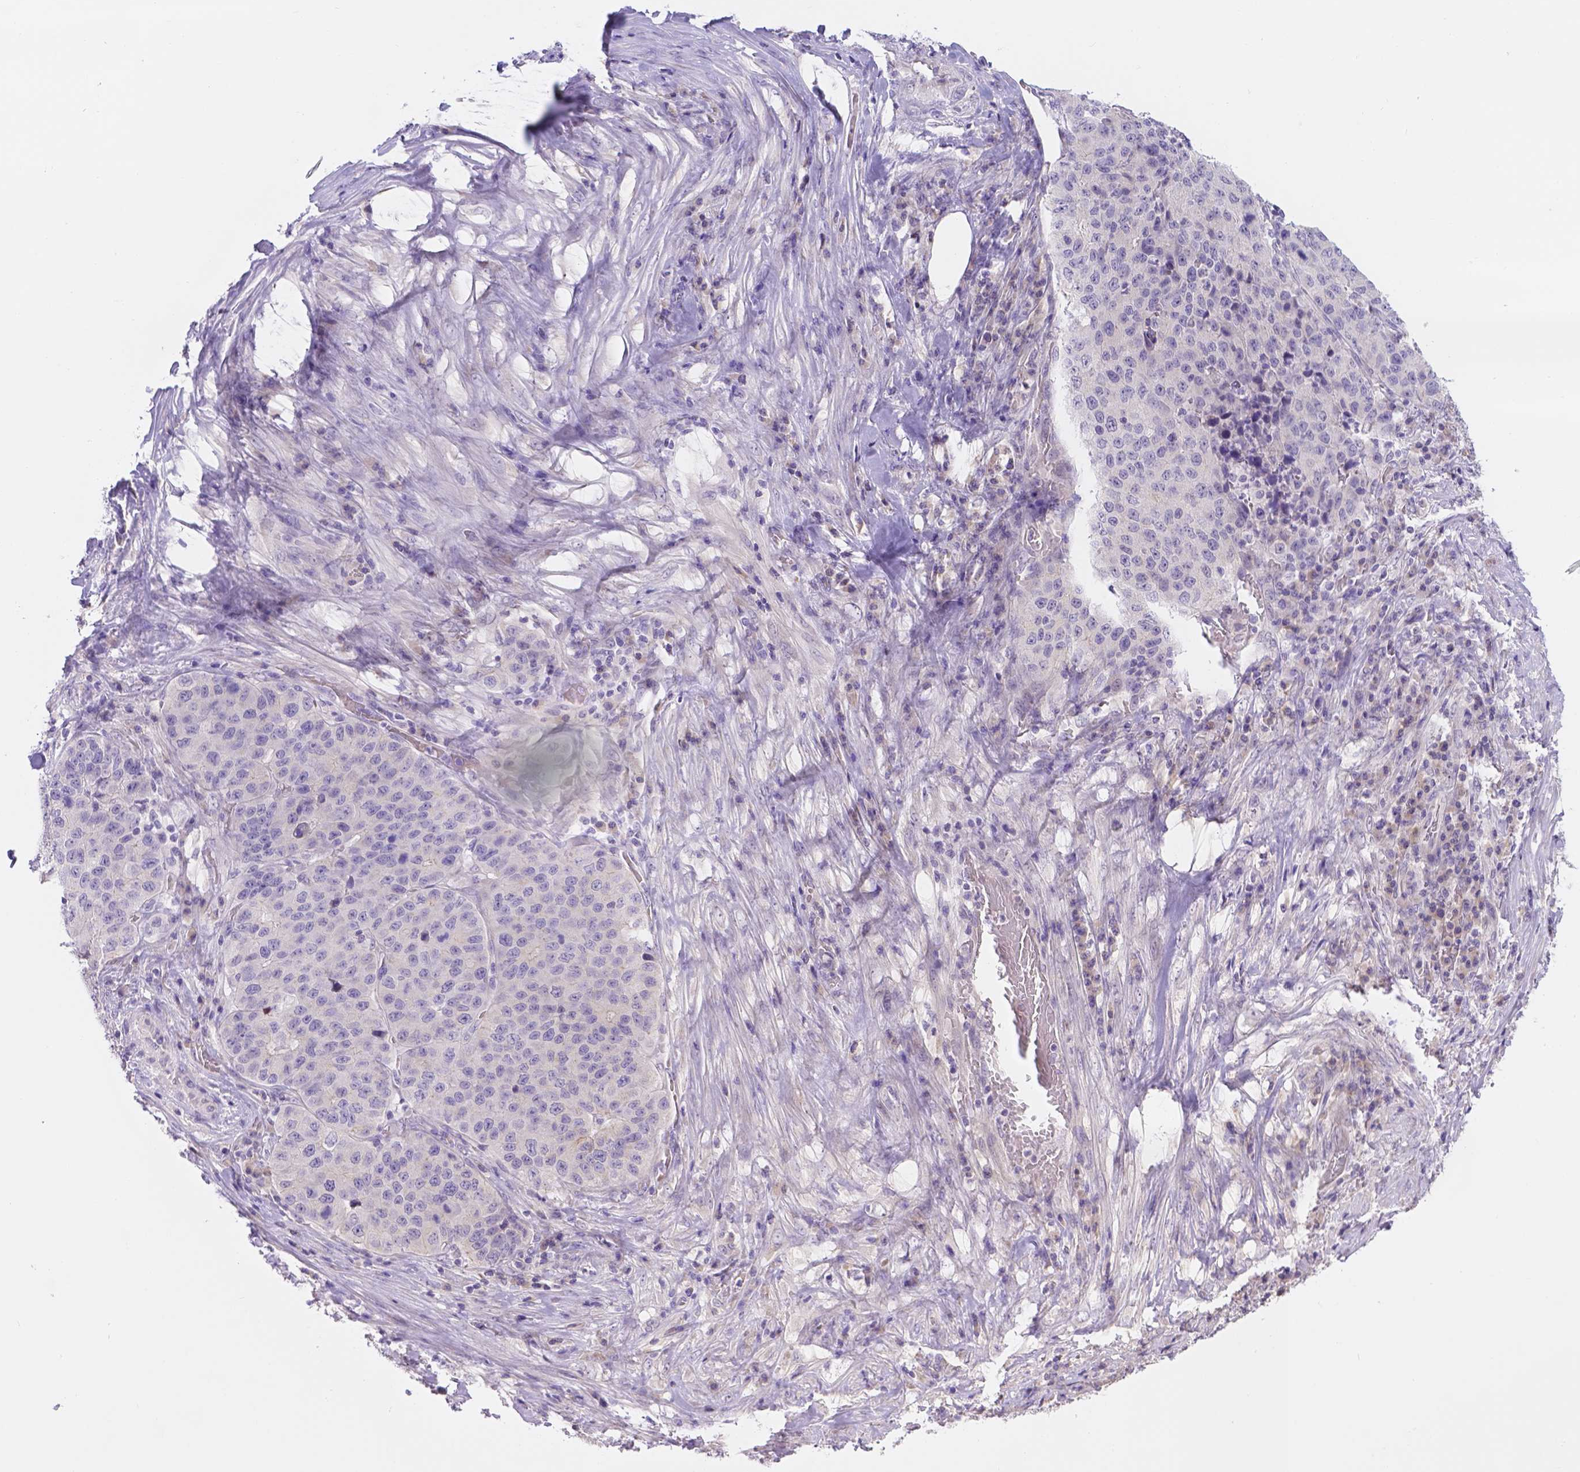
{"staining": {"intensity": "negative", "quantity": "none", "location": "none"}, "tissue": "stomach cancer", "cell_type": "Tumor cells", "image_type": "cancer", "snomed": [{"axis": "morphology", "description": "Adenocarcinoma, NOS"}, {"axis": "topography", "description": "Stomach"}], "caption": "Immunohistochemistry (IHC) of human stomach adenocarcinoma demonstrates no expression in tumor cells.", "gene": "CD96", "patient": {"sex": "male", "age": 71}}